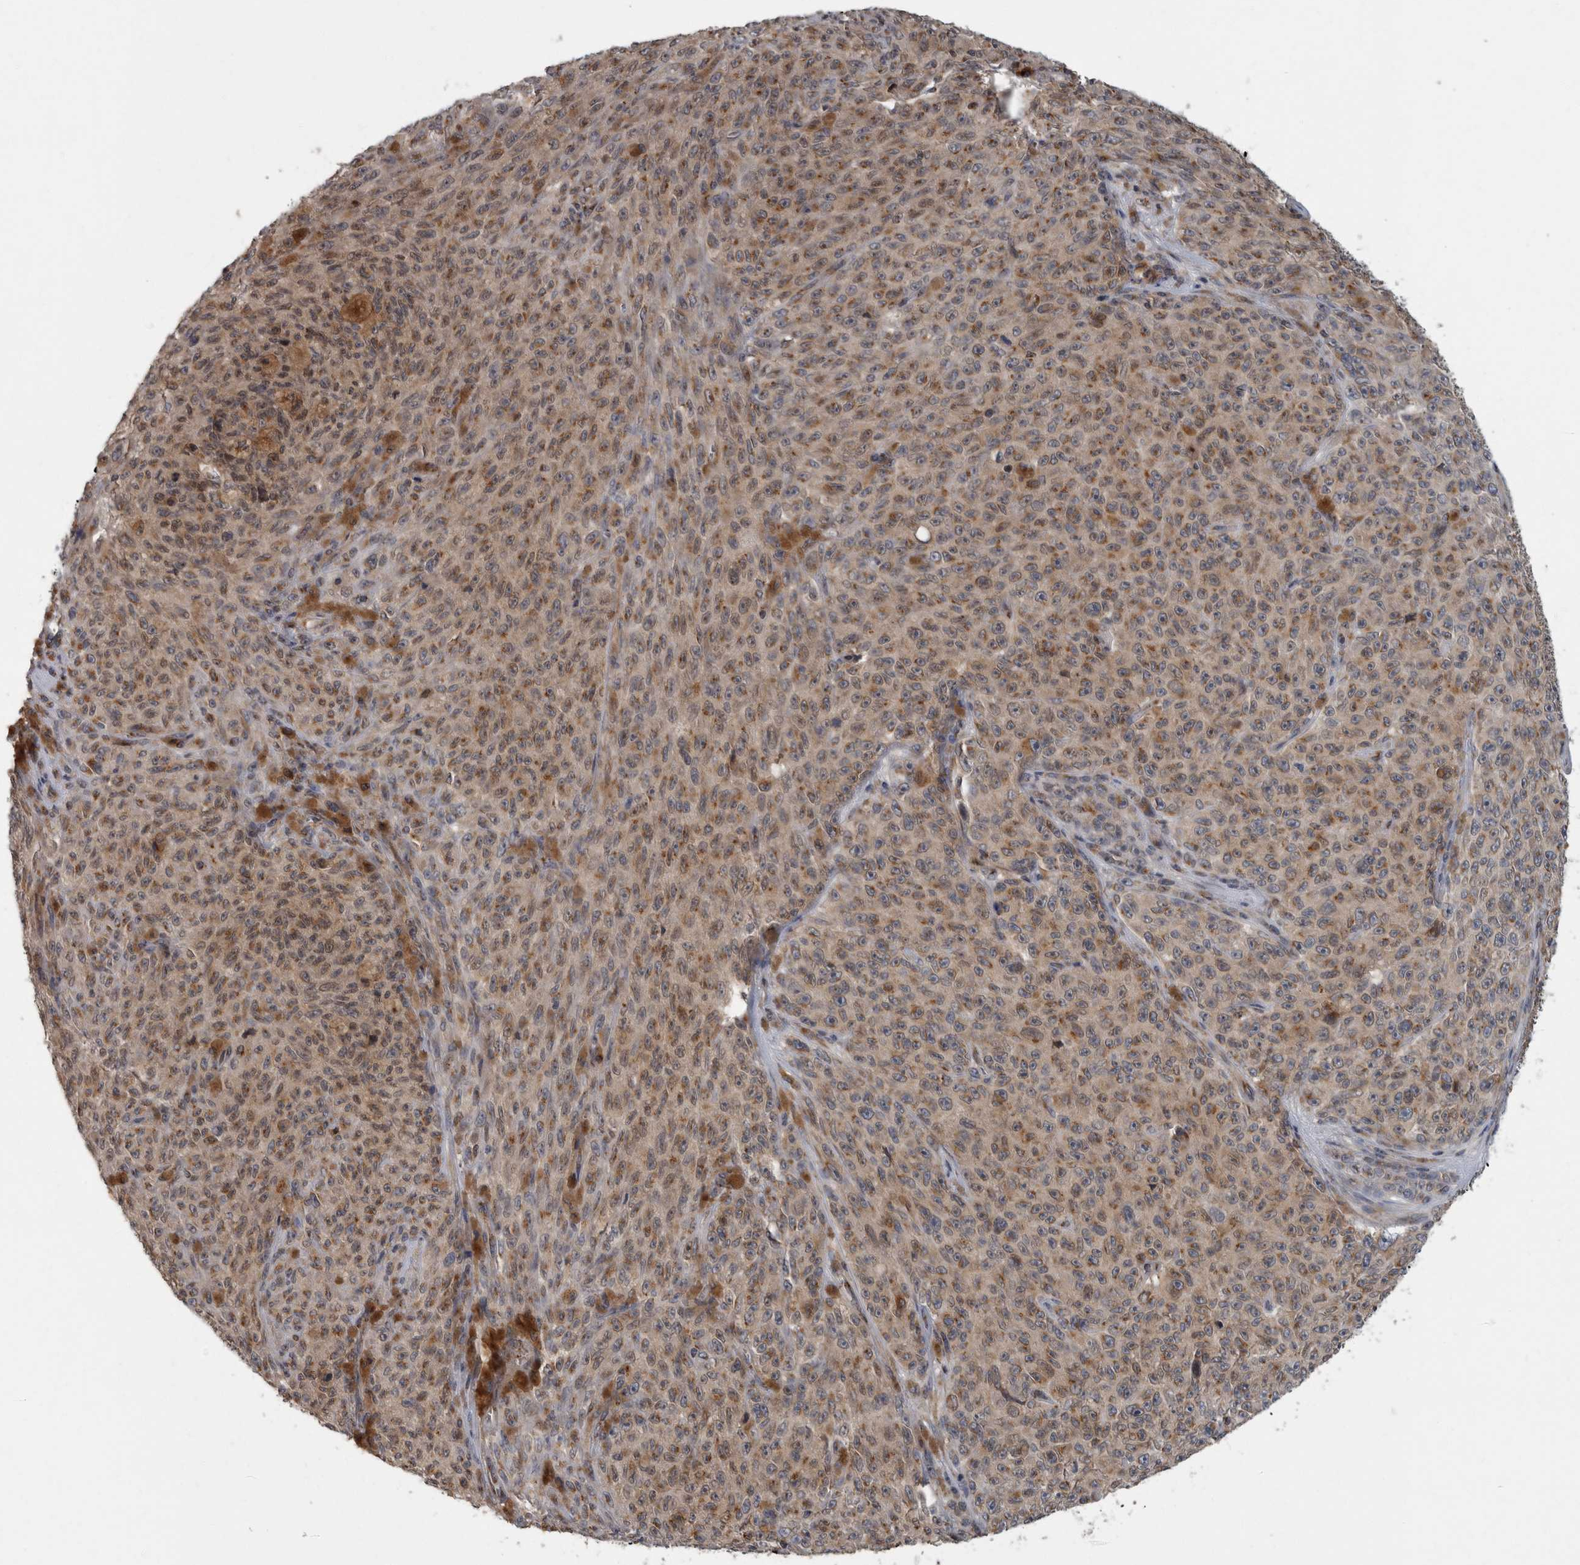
{"staining": {"intensity": "weak", "quantity": ">75%", "location": "cytoplasmic/membranous"}, "tissue": "melanoma", "cell_type": "Tumor cells", "image_type": "cancer", "snomed": [{"axis": "morphology", "description": "Malignant melanoma, NOS"}, {"axis": "topography", "description": "Skin"}], "caption": "Immunohistochemical staining of melanoma demonstrates low levels of weak cytoplasmic/membranous protein expression in about >75% of tumor cells.", "gene": "LMAN2L", "patient": {"sex": "female", "age": 82}}